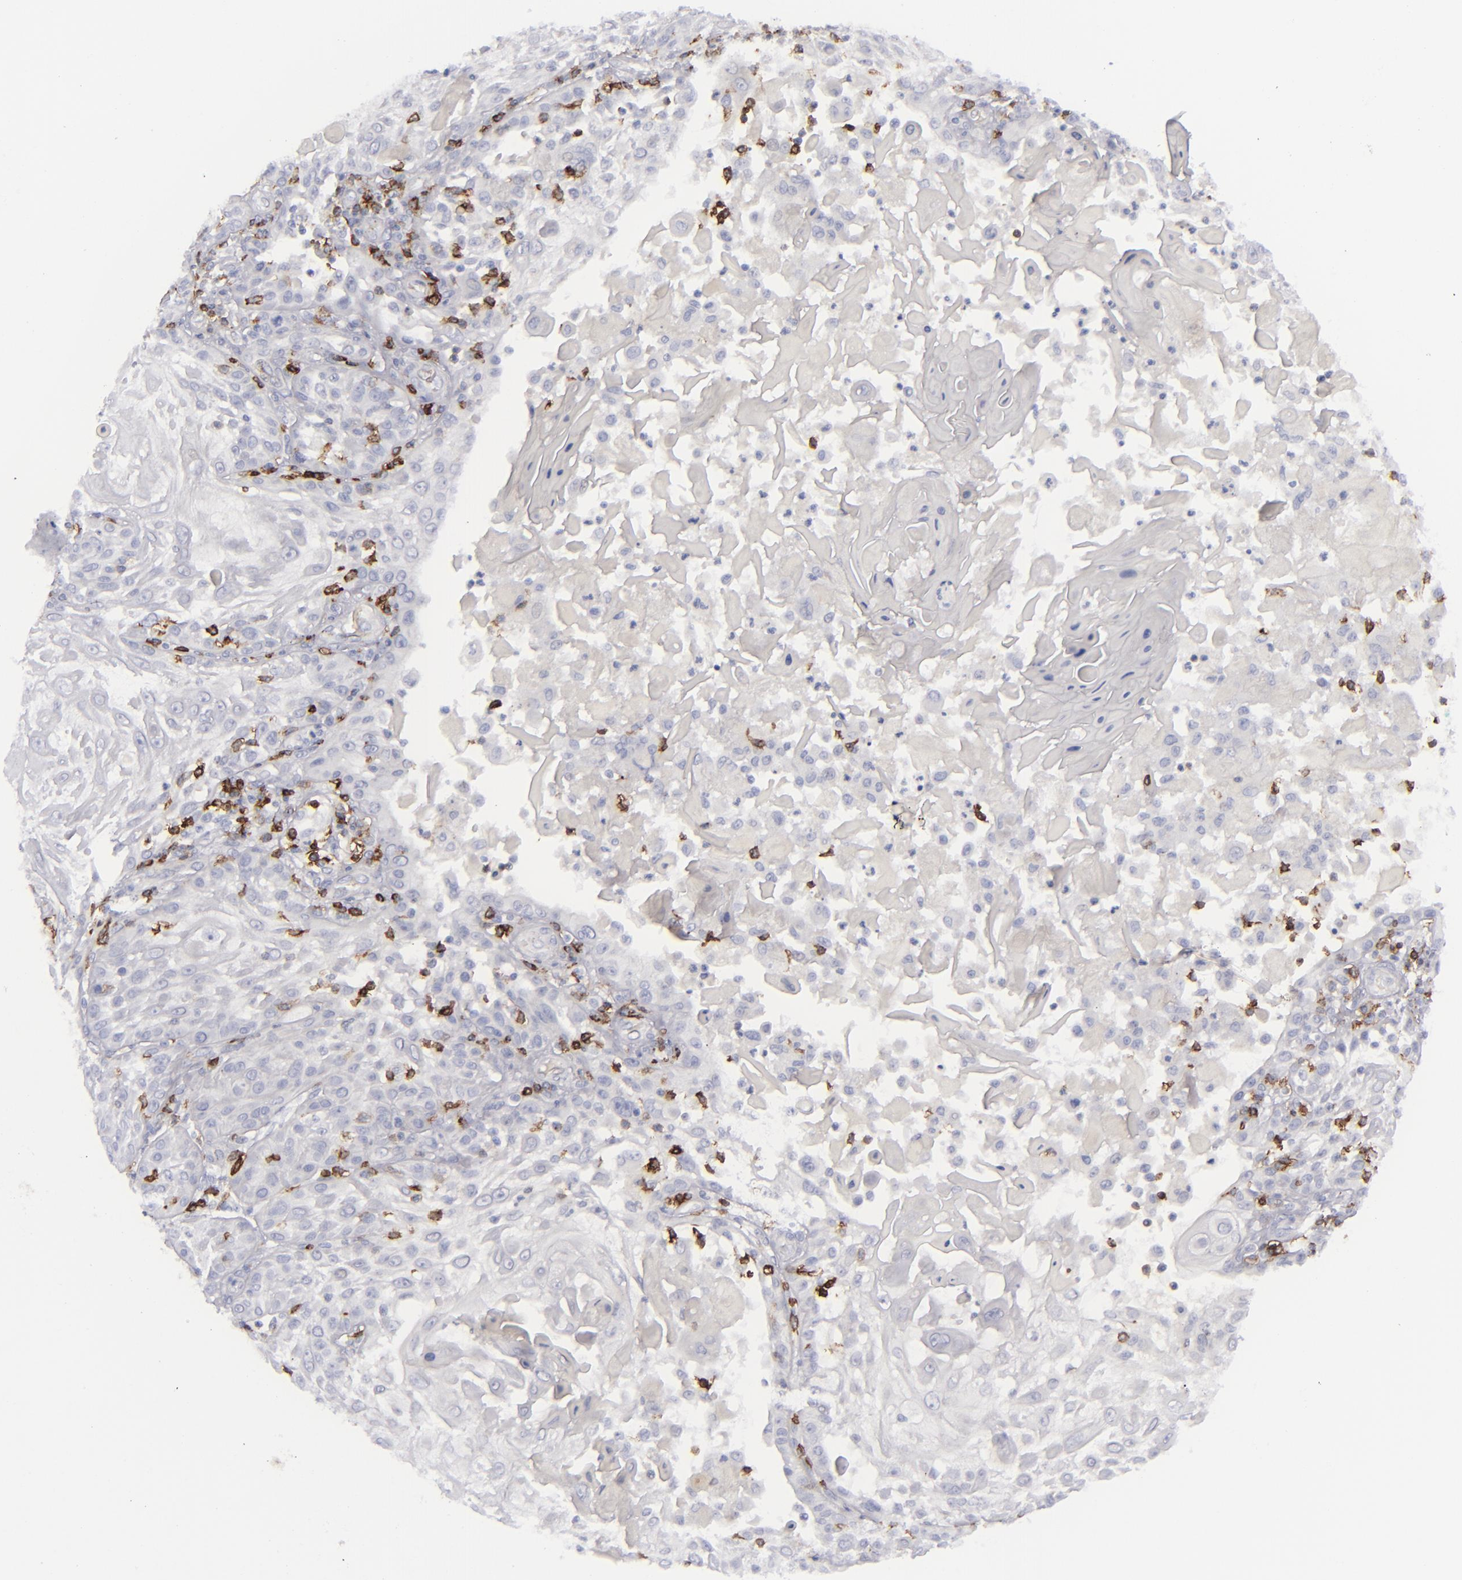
{"staining": {"intensity": "negative", "quantity": "none", "location": "none"}, "tissue": "skin cancer", "cell_type": "Tumor cells", "image_type": "cancer", "snomed": [{"axis": "morphology", "description": "Squamous cell carcinoma, NOS"}, {"axis": "topography", "description": "Skin"}], "caption": "High power microscopy image of an immunohistochemistry (IHC) photomicrograph of skin cancer (squamous cell carcinoma), revealing no significant positivity in tumor cells.", "gene": "CD27", "patient": {"sex": "female", "age": 89}}